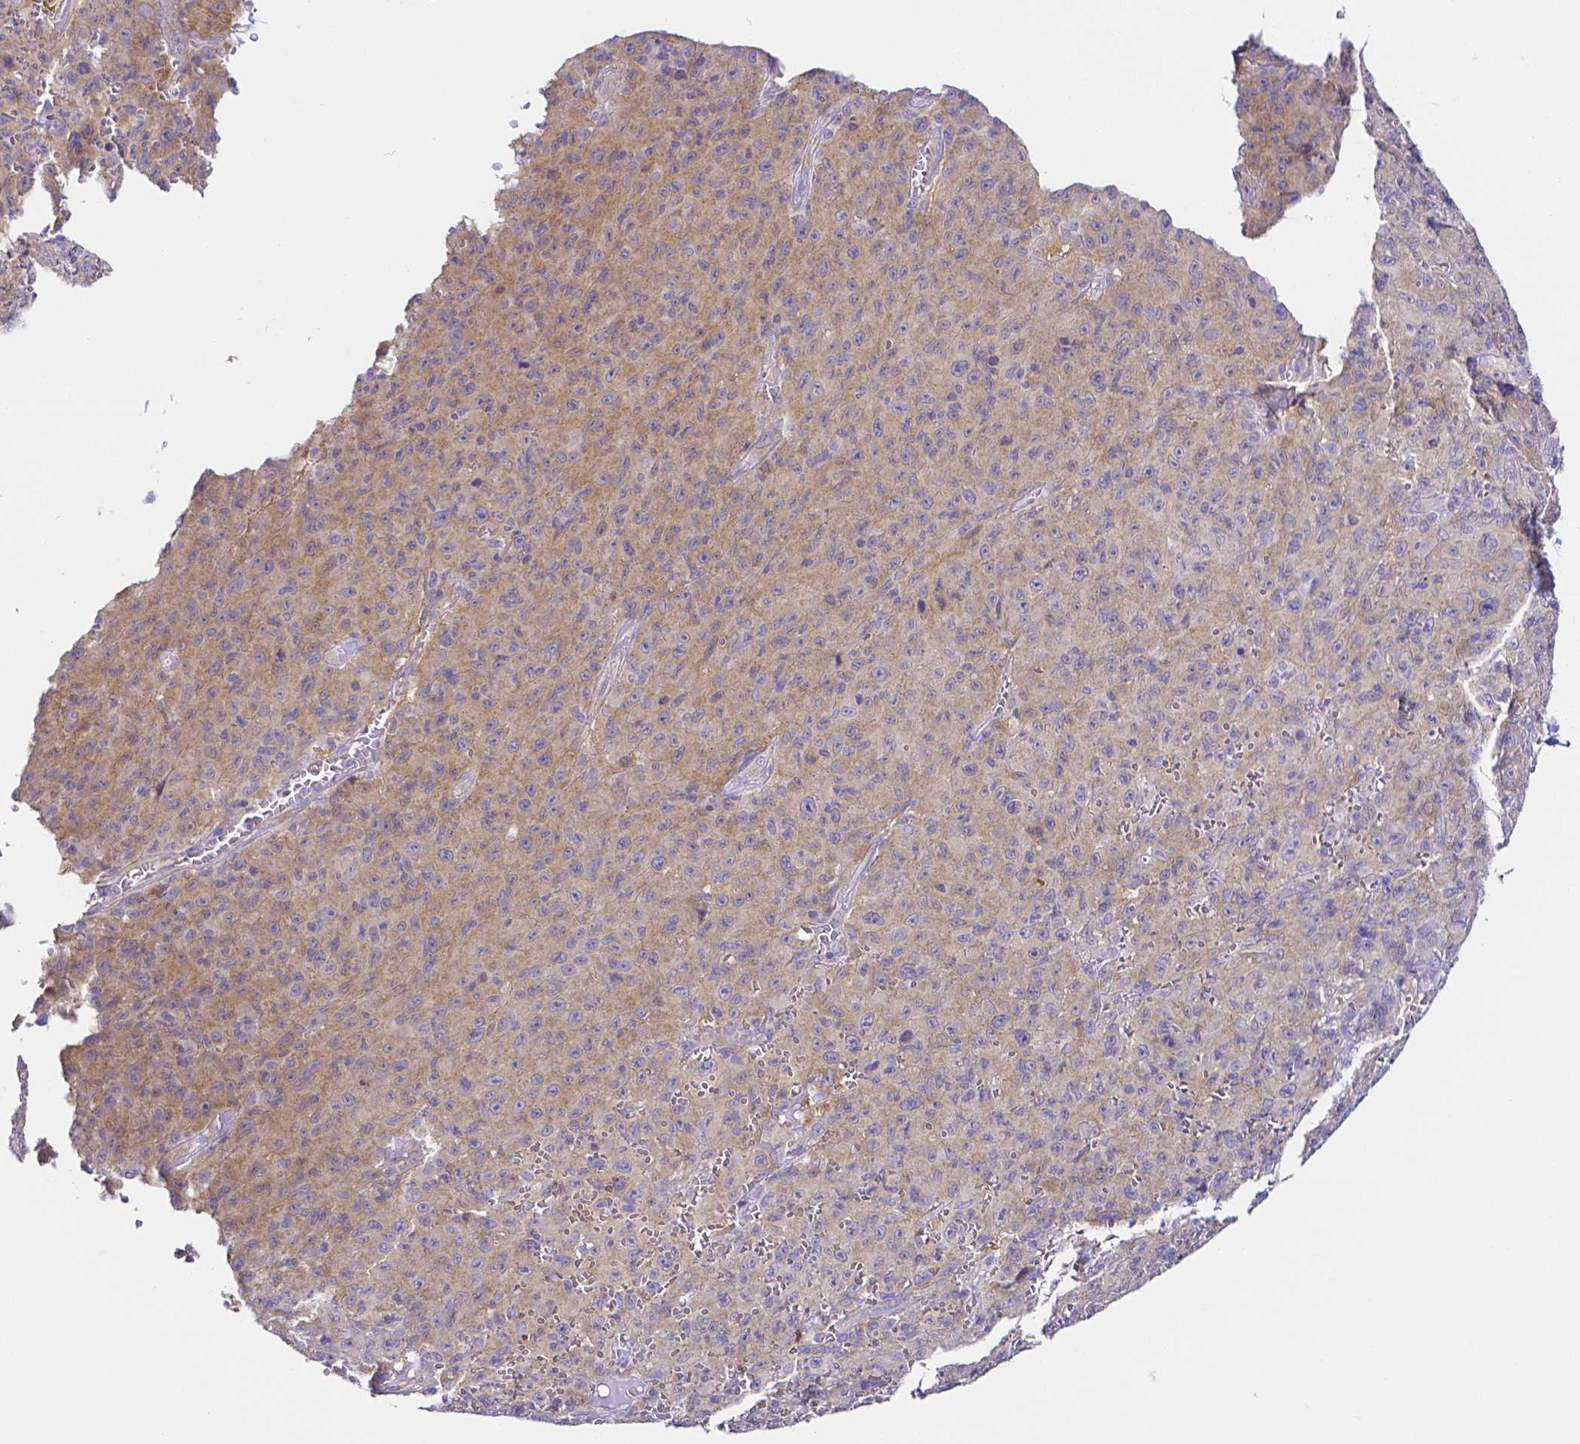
{"staining": {"intensity": "weak", "quantity": "25%-75%", "location": "cytoplasmic/membranous"}, "tissue": "melanoma", "cell_type": "Tumor cells", "image_type": "cancer", "snomed": [{"axis": "morphology", "description": "Malignant melanoma, NOS"}, {"axis": "topography", "description": "Skin"}], "caption": "Immunohistochemistry (DAB (3,3'-diaminobenzidine)) staining of human malignant melanoma exhibits weak cytoplasmic/membranous protein expression in approximately 25%-75% of tumor cells.", "gene": "PKP3", "patient": {"sex": "male", "age": 46}}